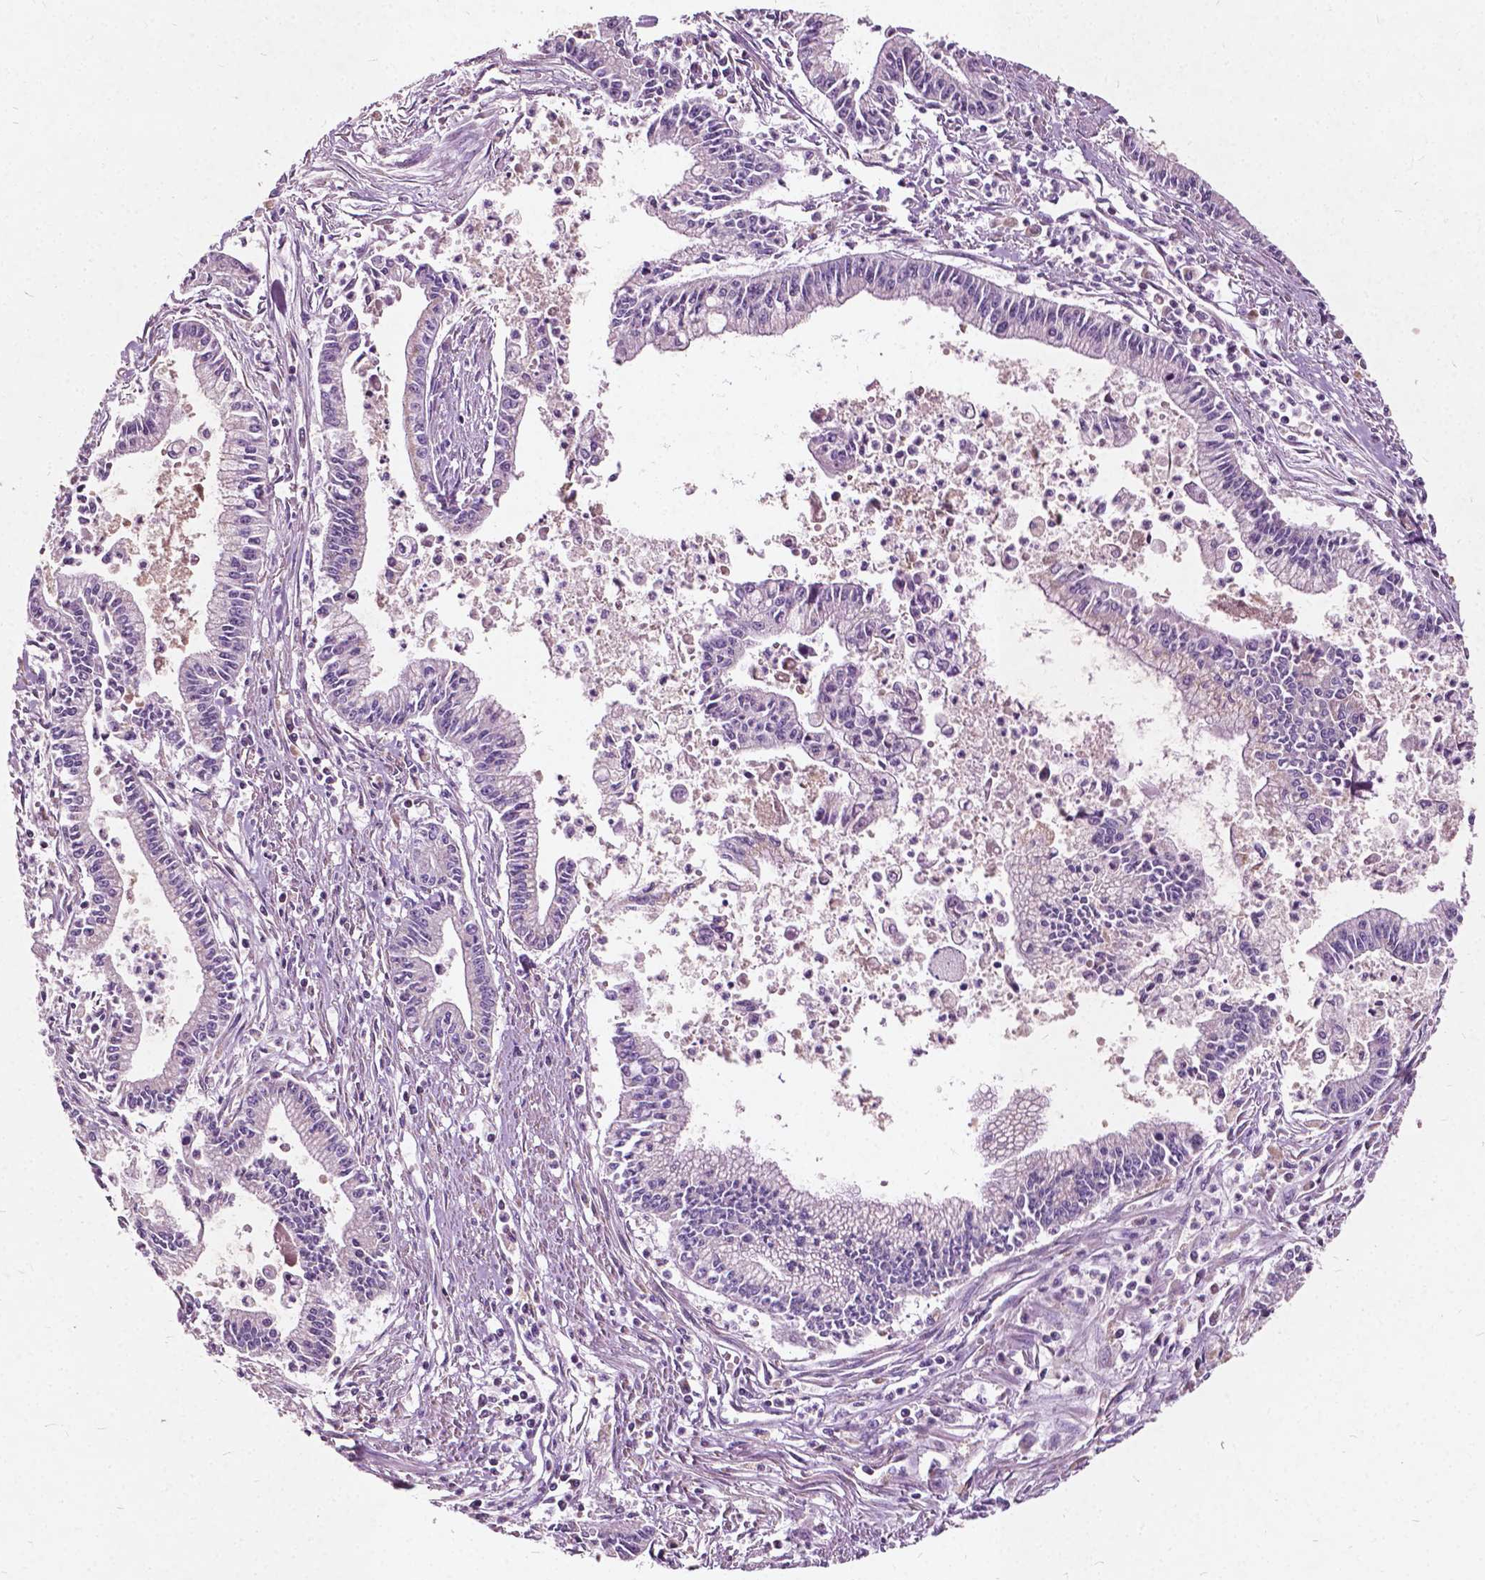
{"staining": {"intensity": "negative", "quantity": "none", "location": "none"}, "tissue": "pancreatic cancer", "cell_type": "Tumor cells", "image_type": "cancer", "snomed": [{"axis": "morphology", "description": "Adenocarcinoma, NOS"}, {"axis": "topography", "description": "Pancreas"}], "caption": "Tumor cells show no significant protein expression in pancreatic cancer.", "gene": "ODF3L2", "patient": {"sex": "female", "age": 65}}